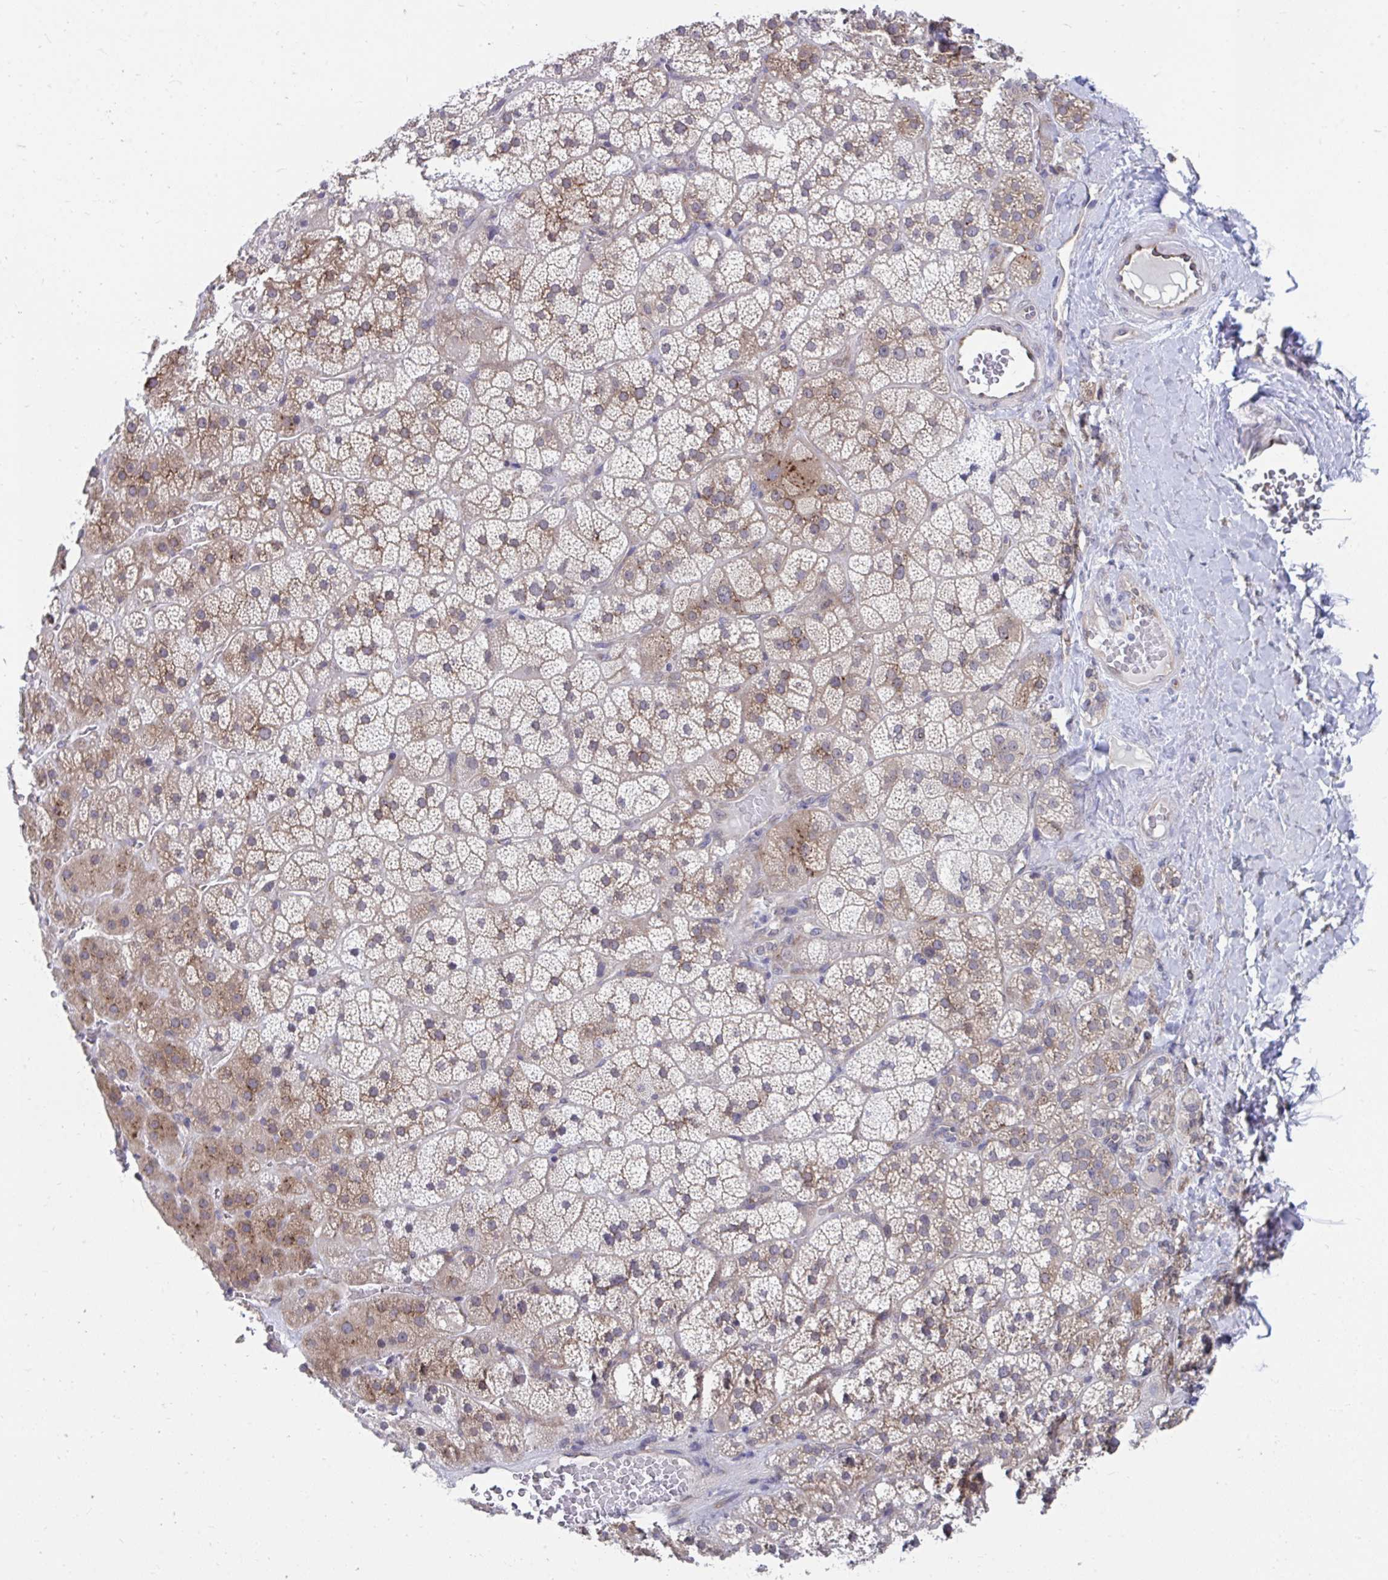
{"staining": {"intensity": "moderate", "quantity": ">75%", "location": "cytoplasmic/membranous"}, "tissue": "adrenal gland", "cell_type": "Glandular cells", "image_type": "normal", "snomed": [{"axis": "morphology", "description": "Normal tissue, NOS"}, {"axis": "topography", "description": "Adrenal gland"}], "caption": "Protein expression analysis of benign adrenal gland reveals moderate cytoplasmic/membranous positivity in approximately >75% of glandular cells. (brown staining indicates protein expression, while blue staining denotes nuclei).", "gene": "SELENON", "patient": {"sex": "male", "age": 57}}